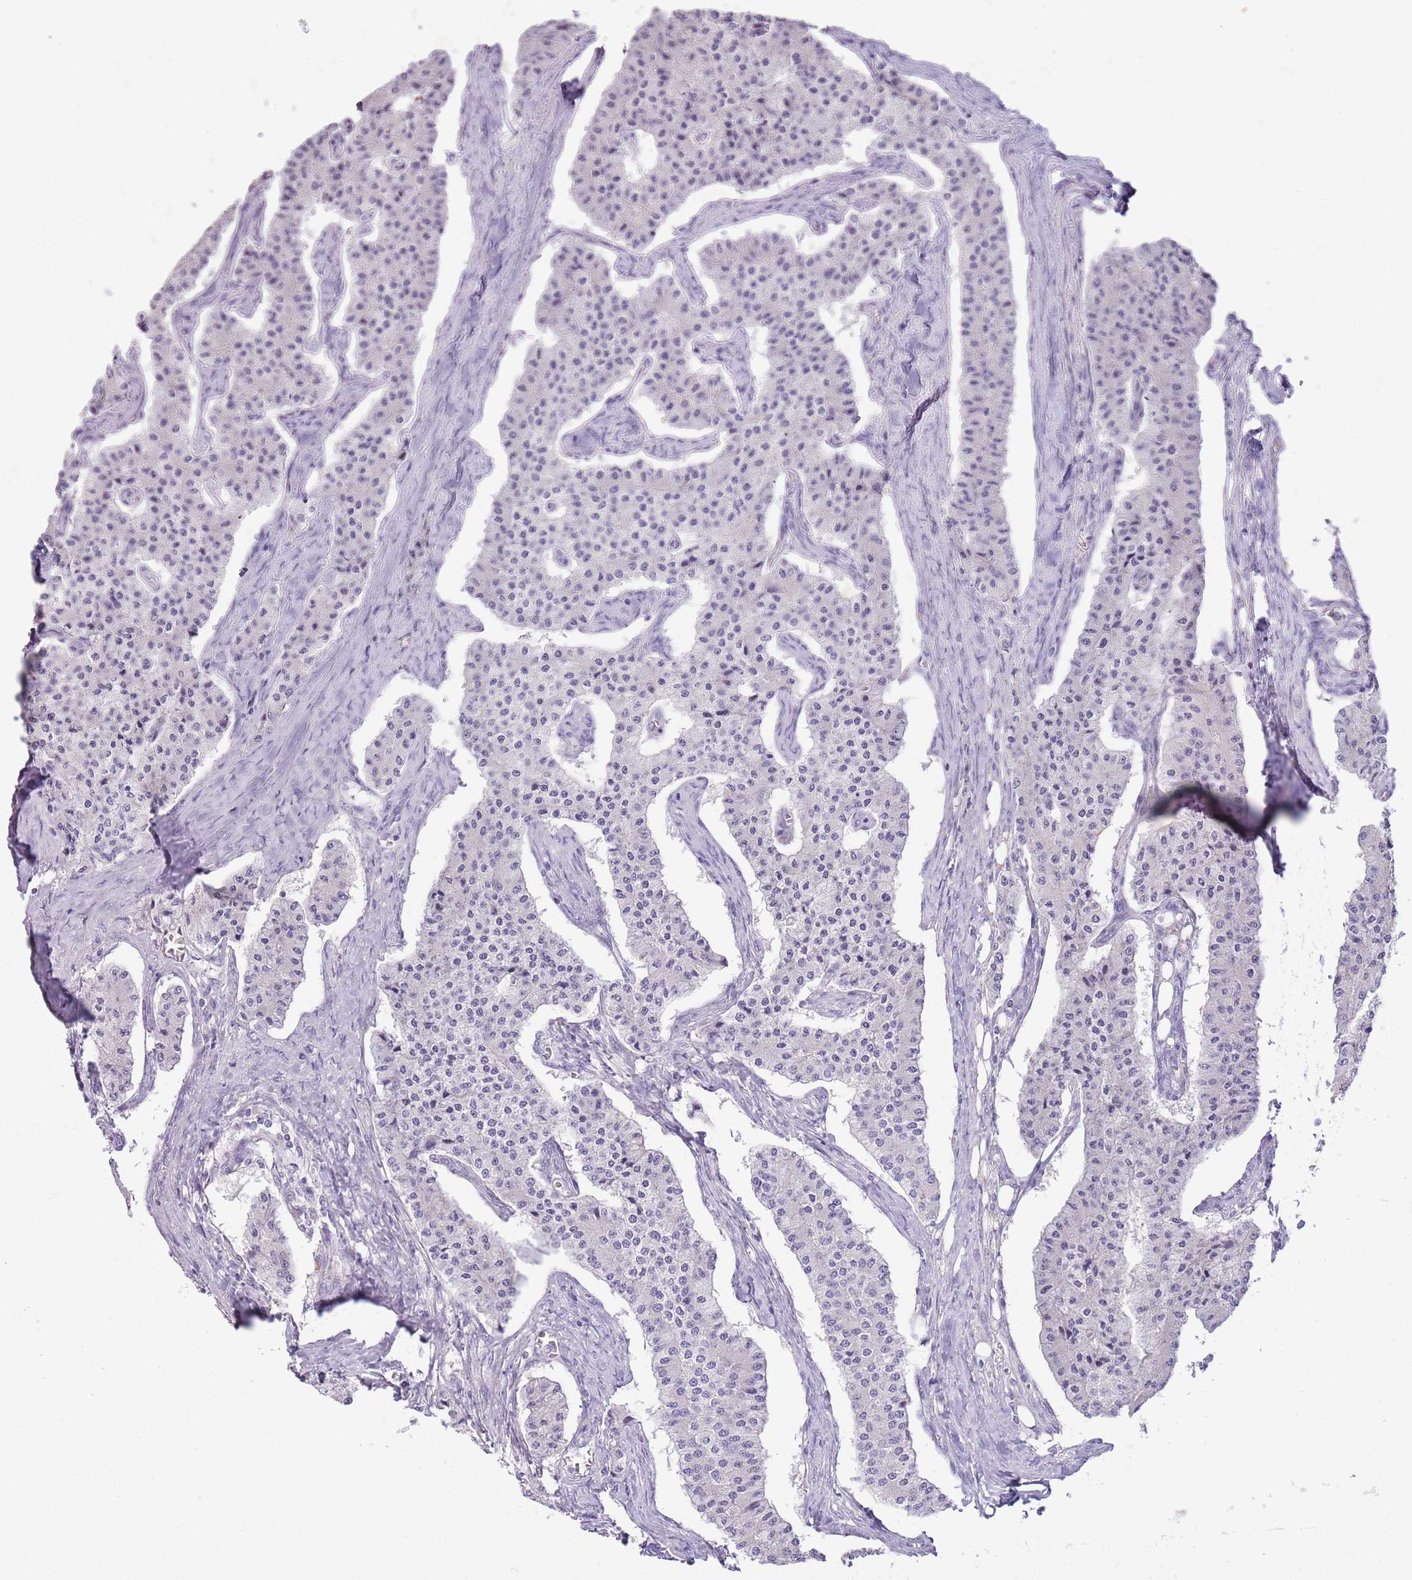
{"staining": {"intensity": "negative", "quantity": "none", "location": "none"}, "tissue": "carcinoid", "cell_type": "Tumor cells", "image_type": "cancer", "snomed": [{"axis": "morphology", "description": "Carcinoid, malignant, NOS"}, {"axis": "topography", "description": "Colon"}], "caption": "A photomicrograph of human malignant carcinoid is negative for staining in tumor cells.", "gene": "TOX2", "patient": {"sex": "female", "age": 52}}